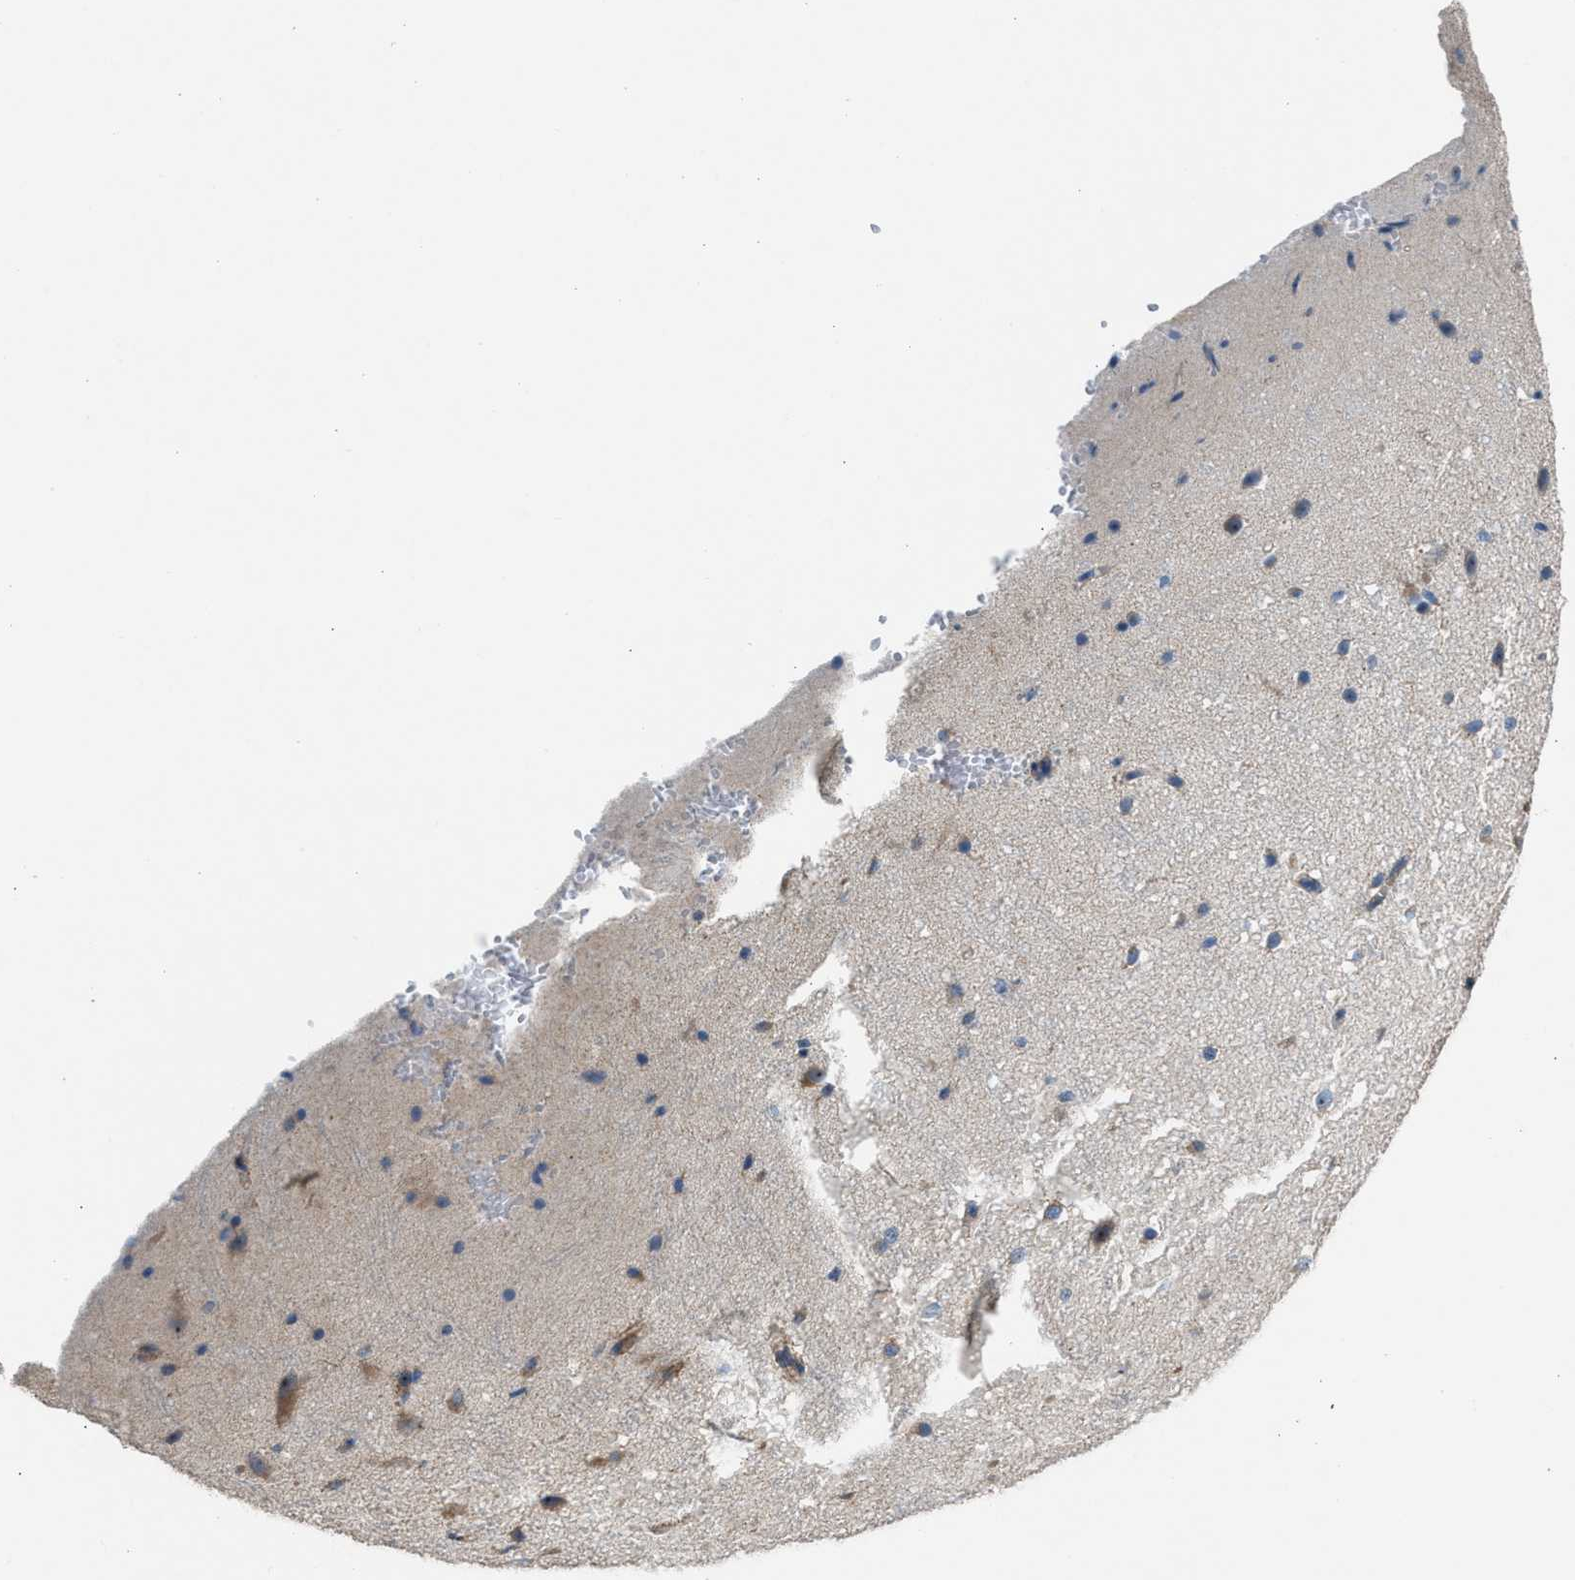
{"staining": {"intensity": "negative", "quantity": "none", "location": "none"}, "tissue": "cerebral cortex", "cell_type": "Endothelial cells", "image_type": "normal", "snomed": [{"axis": "morphology", "description": "Normal tissue, NOS"}, {"axis": "morphology", "description": "Developmental malformation"}, {"axis": "topography", "description": "Cerebral cortex"}], "caption": "The micrograph exhibits no staining of endothelial cells in benign cerebral cortex.", "gene": "TPH1", "patient": {"sex": "female", "age": 30}}